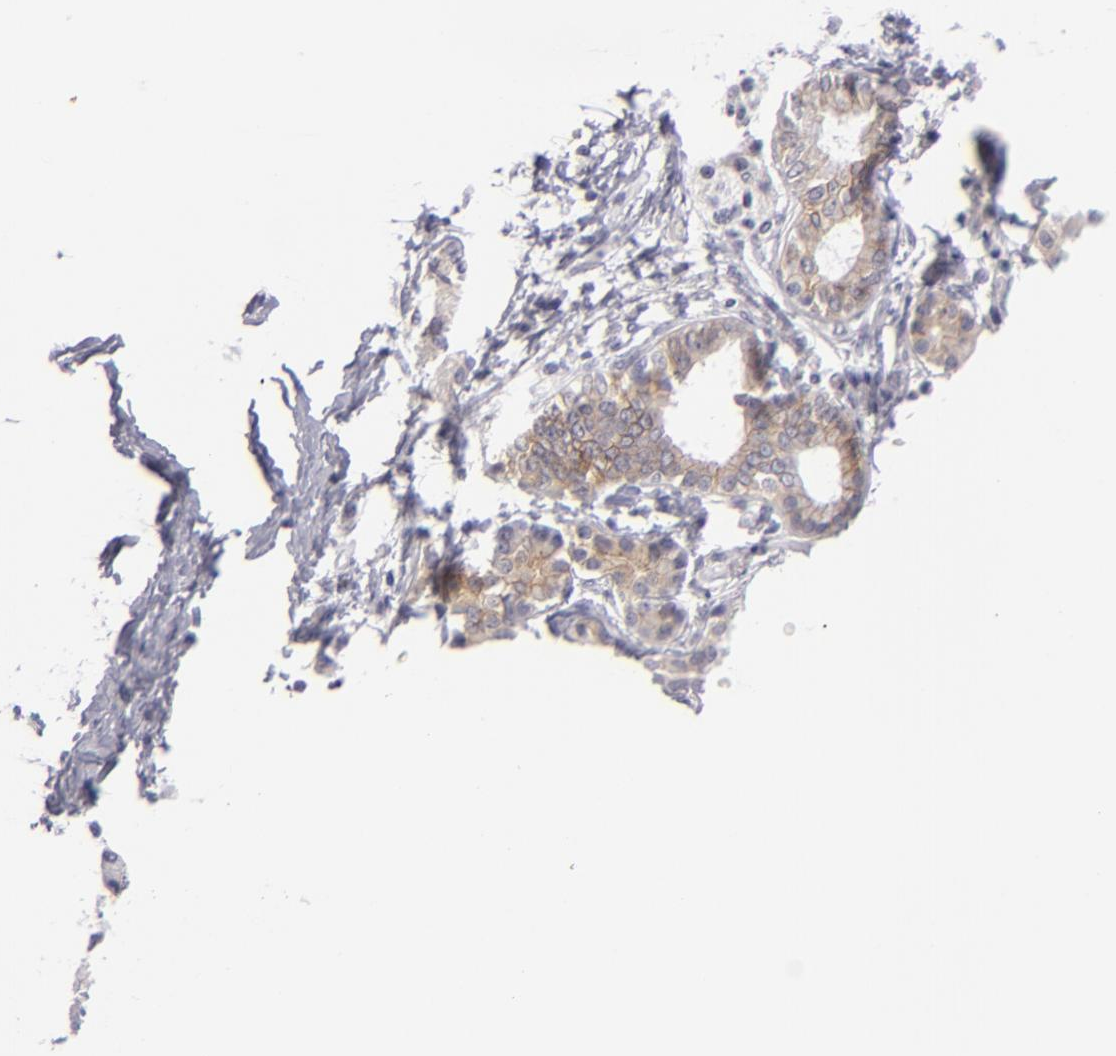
{"staining": {"intensity": "moderate", "quantity": ">75%", "location": "cytoplasmic/membranous"}, "tissue": "pancreatic cancer", "cell_type": "Tumor cells", "image_type": "cancer", "snomed": [{"axis": "morphology", "description": "Adenocarcinoma, NOS"}, {"axis": "topography", "description": "Pancreas"}], "caption": "This image exhibits IHC staining of human pancreatic cancer, with medium moderate cytoplasmic/membranous expression in about >75% of tumor cells.", "gene": "JUP", "patient": {"sex": "female", "age": 66}}